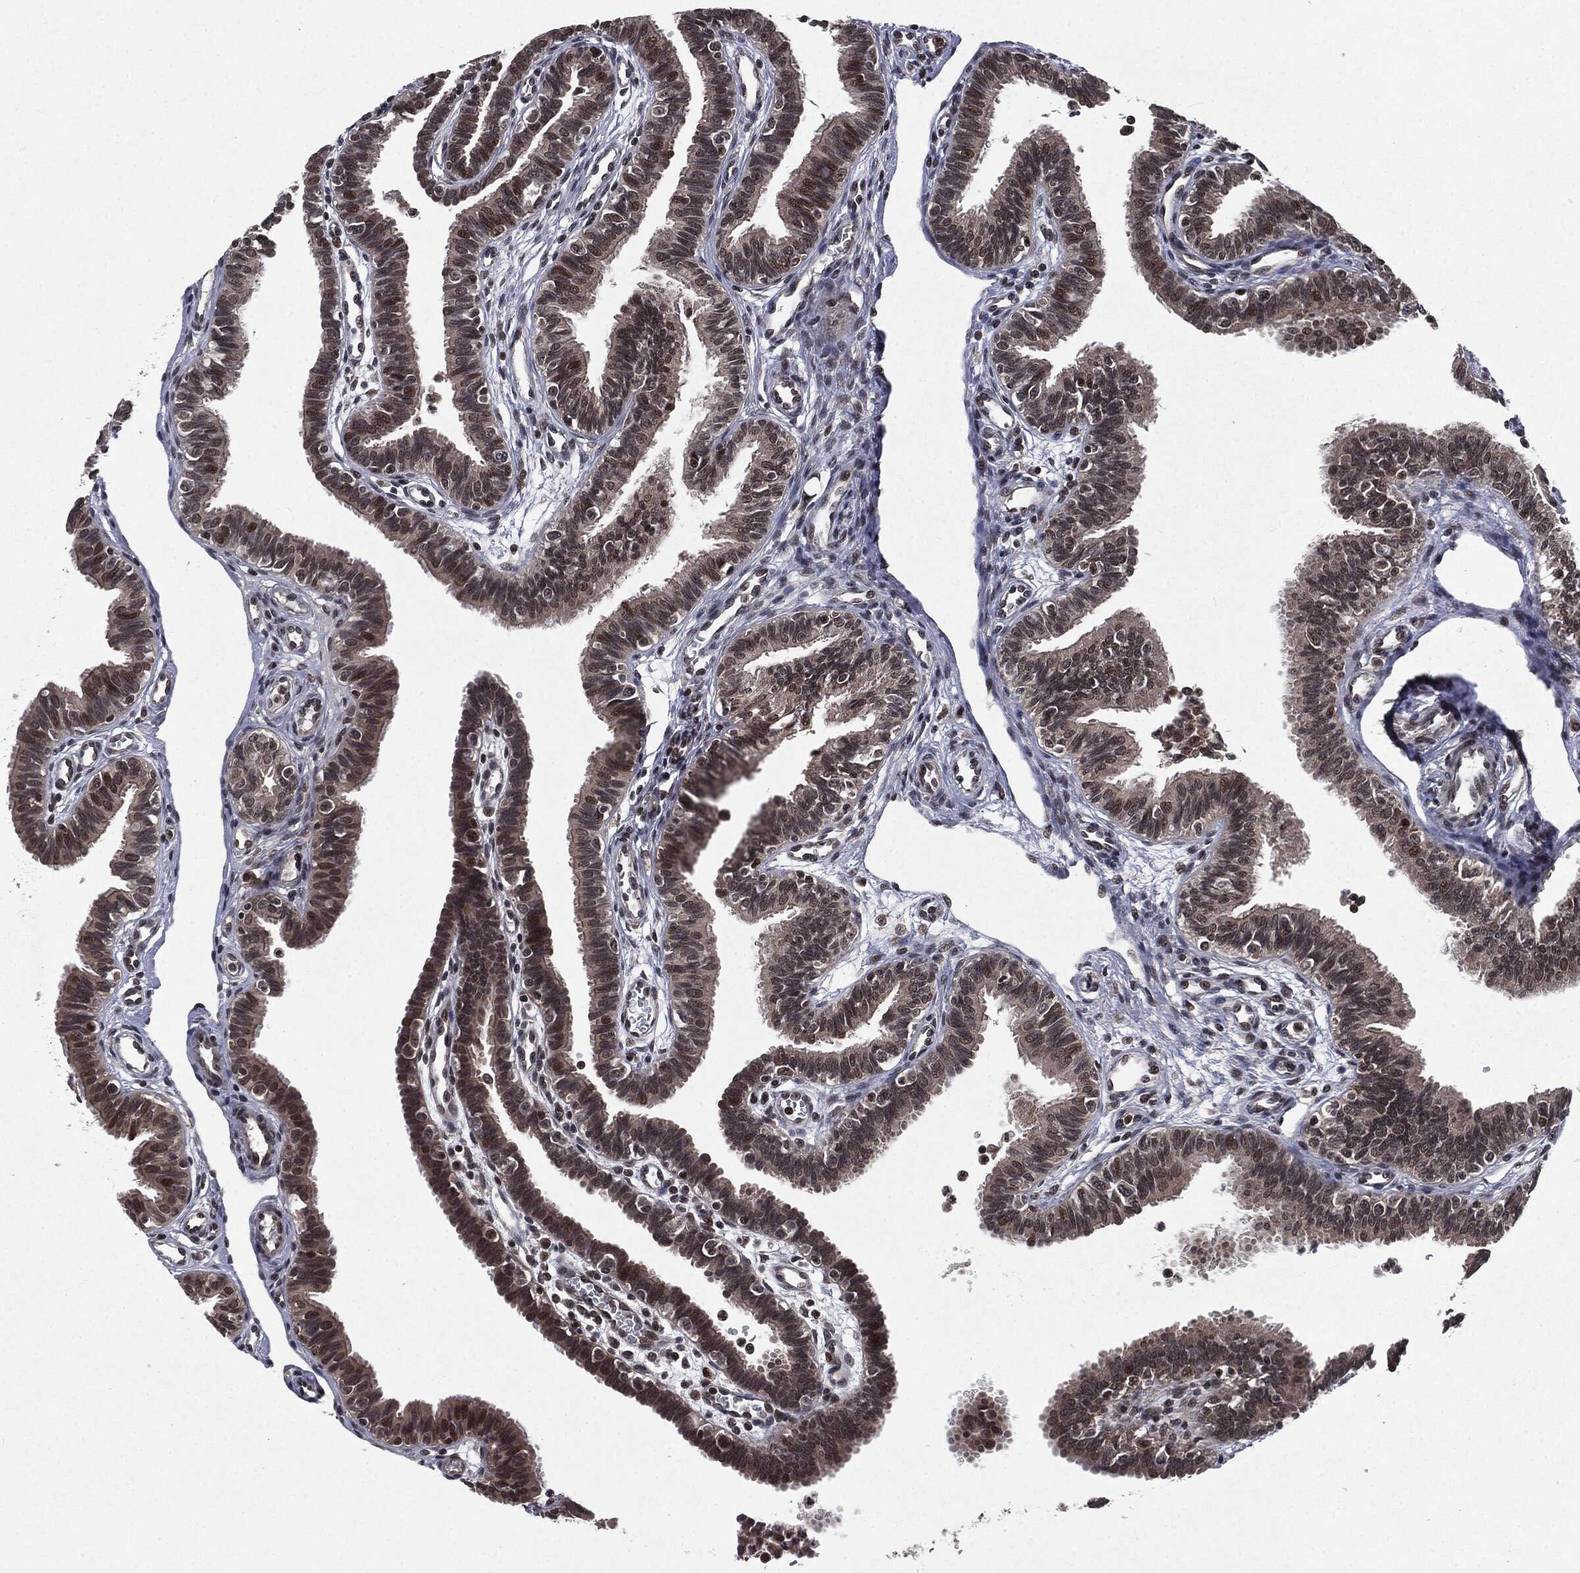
{"staining": {"intensity": "strong", "quantity": "25%-75%", "location": "cytoplasmic/membranous,nuclear"}, "tissue": "fallopian tube", "cell_type": "Glandular cells", "image_type": "normal", "snomed": [{"axis": "morphology", "description": "Normal tissue, NOS"}, {"axis": "topography", "description": "Fallopian tube"}], "caption": "Immunohistochemistry (IHC) photomicrograph of benign fallopian tube: fallopian tube stained using IHC demonstrates high levels of strong protein expression localized specifically in the cytoplasmic/membranous,nuclear of glandular cells, appearing as a cytoplasmic/membranous,nuclear brown color.", "gene": "STAU2", "patient": {"sex": "female", "age": 36}}